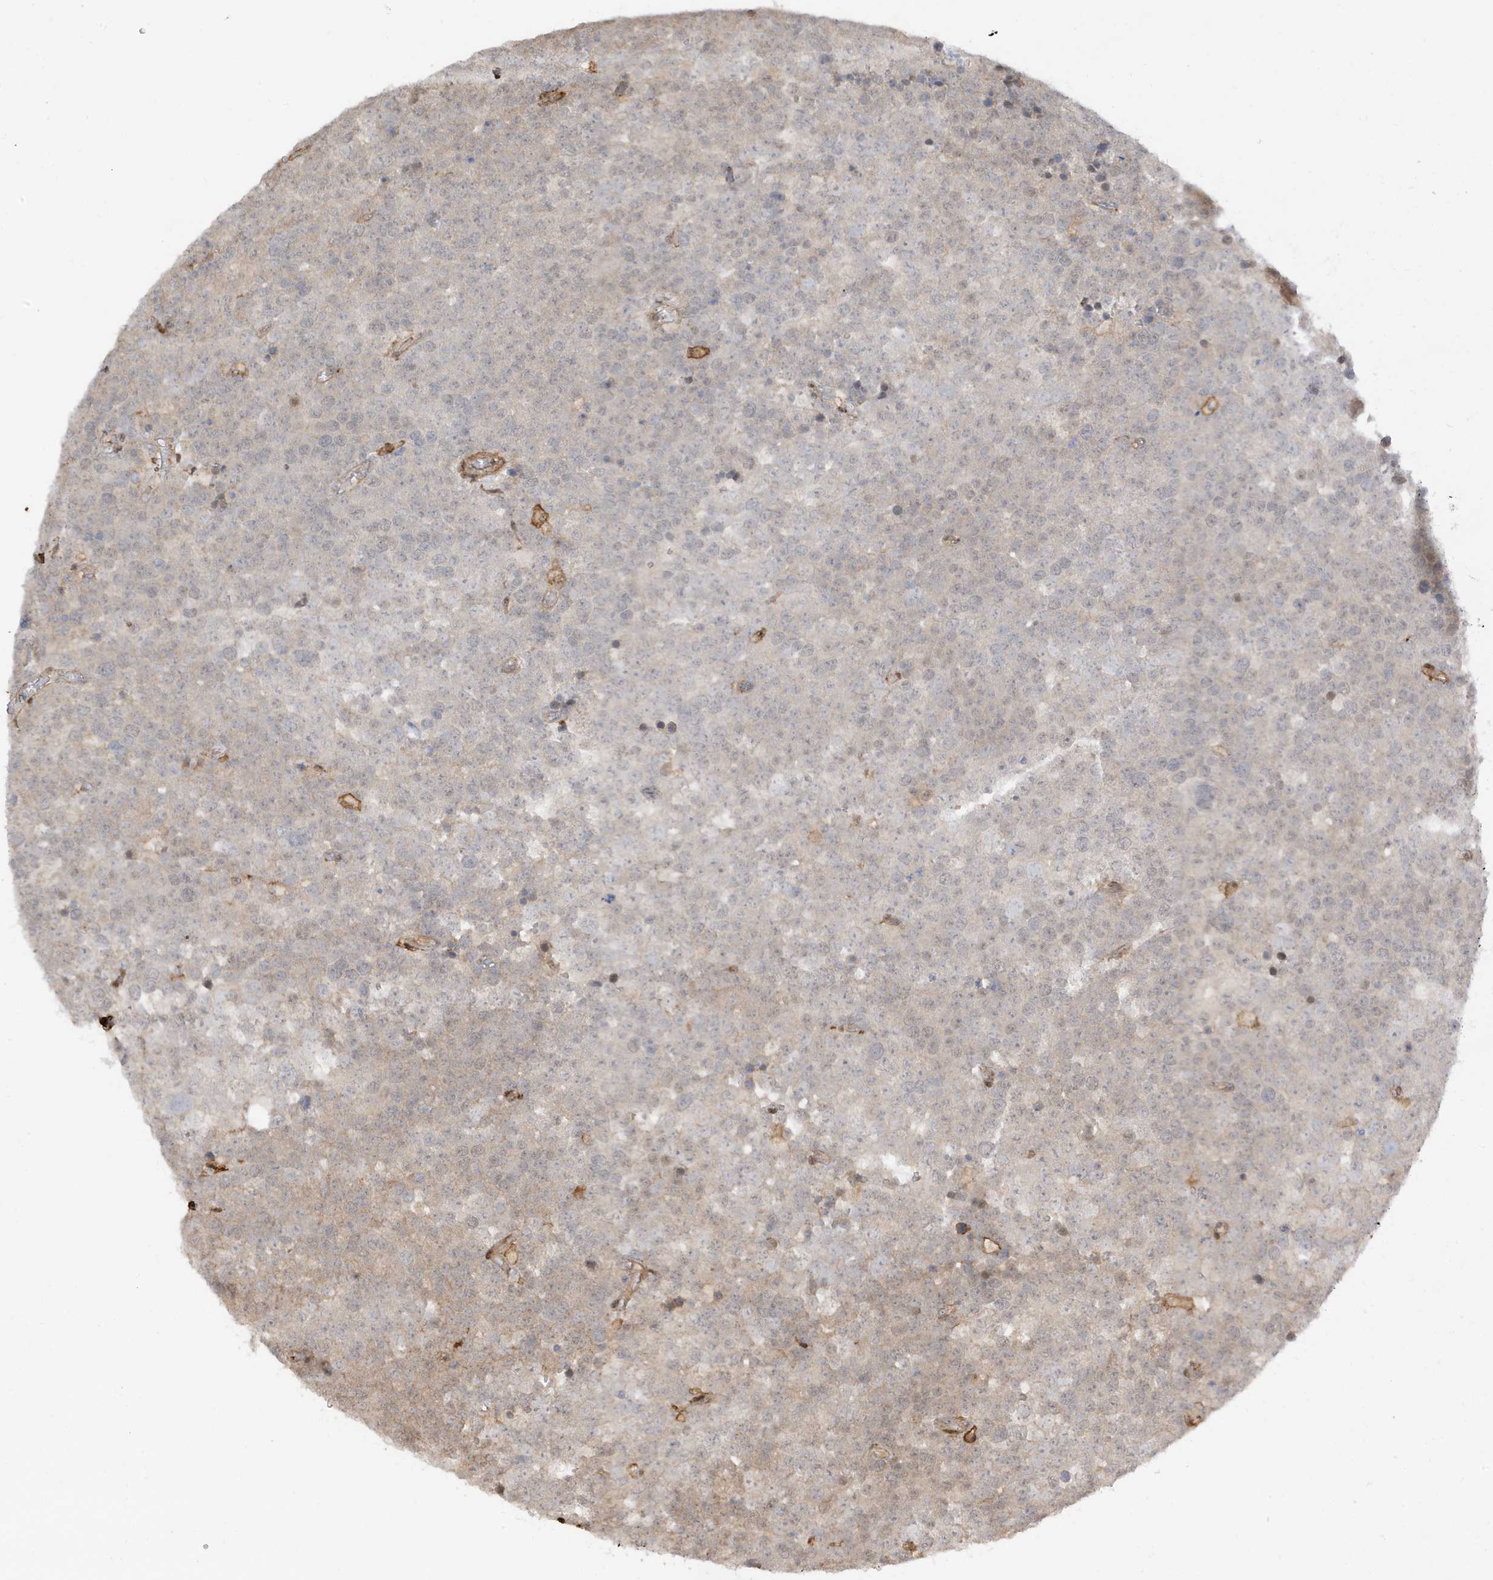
{"staining": {"intensity": "negative", "quantity": "none", "location": "none"}, "tissue": "testis cancer", "cell_type": "Tumor cells", "image_type": "cancer", "snomed": [{"axis": "morphology", "description": "Seminoma, NOS"}, {"axis": "topography", "description": "Testis"}], "caption": "Testis cancer (seminoma) was stained to show a protein in brown. There is no significant positivity in tumor cells.", "gene": "PHACTR2", "patient": {"sex": "male", "age": 71}}